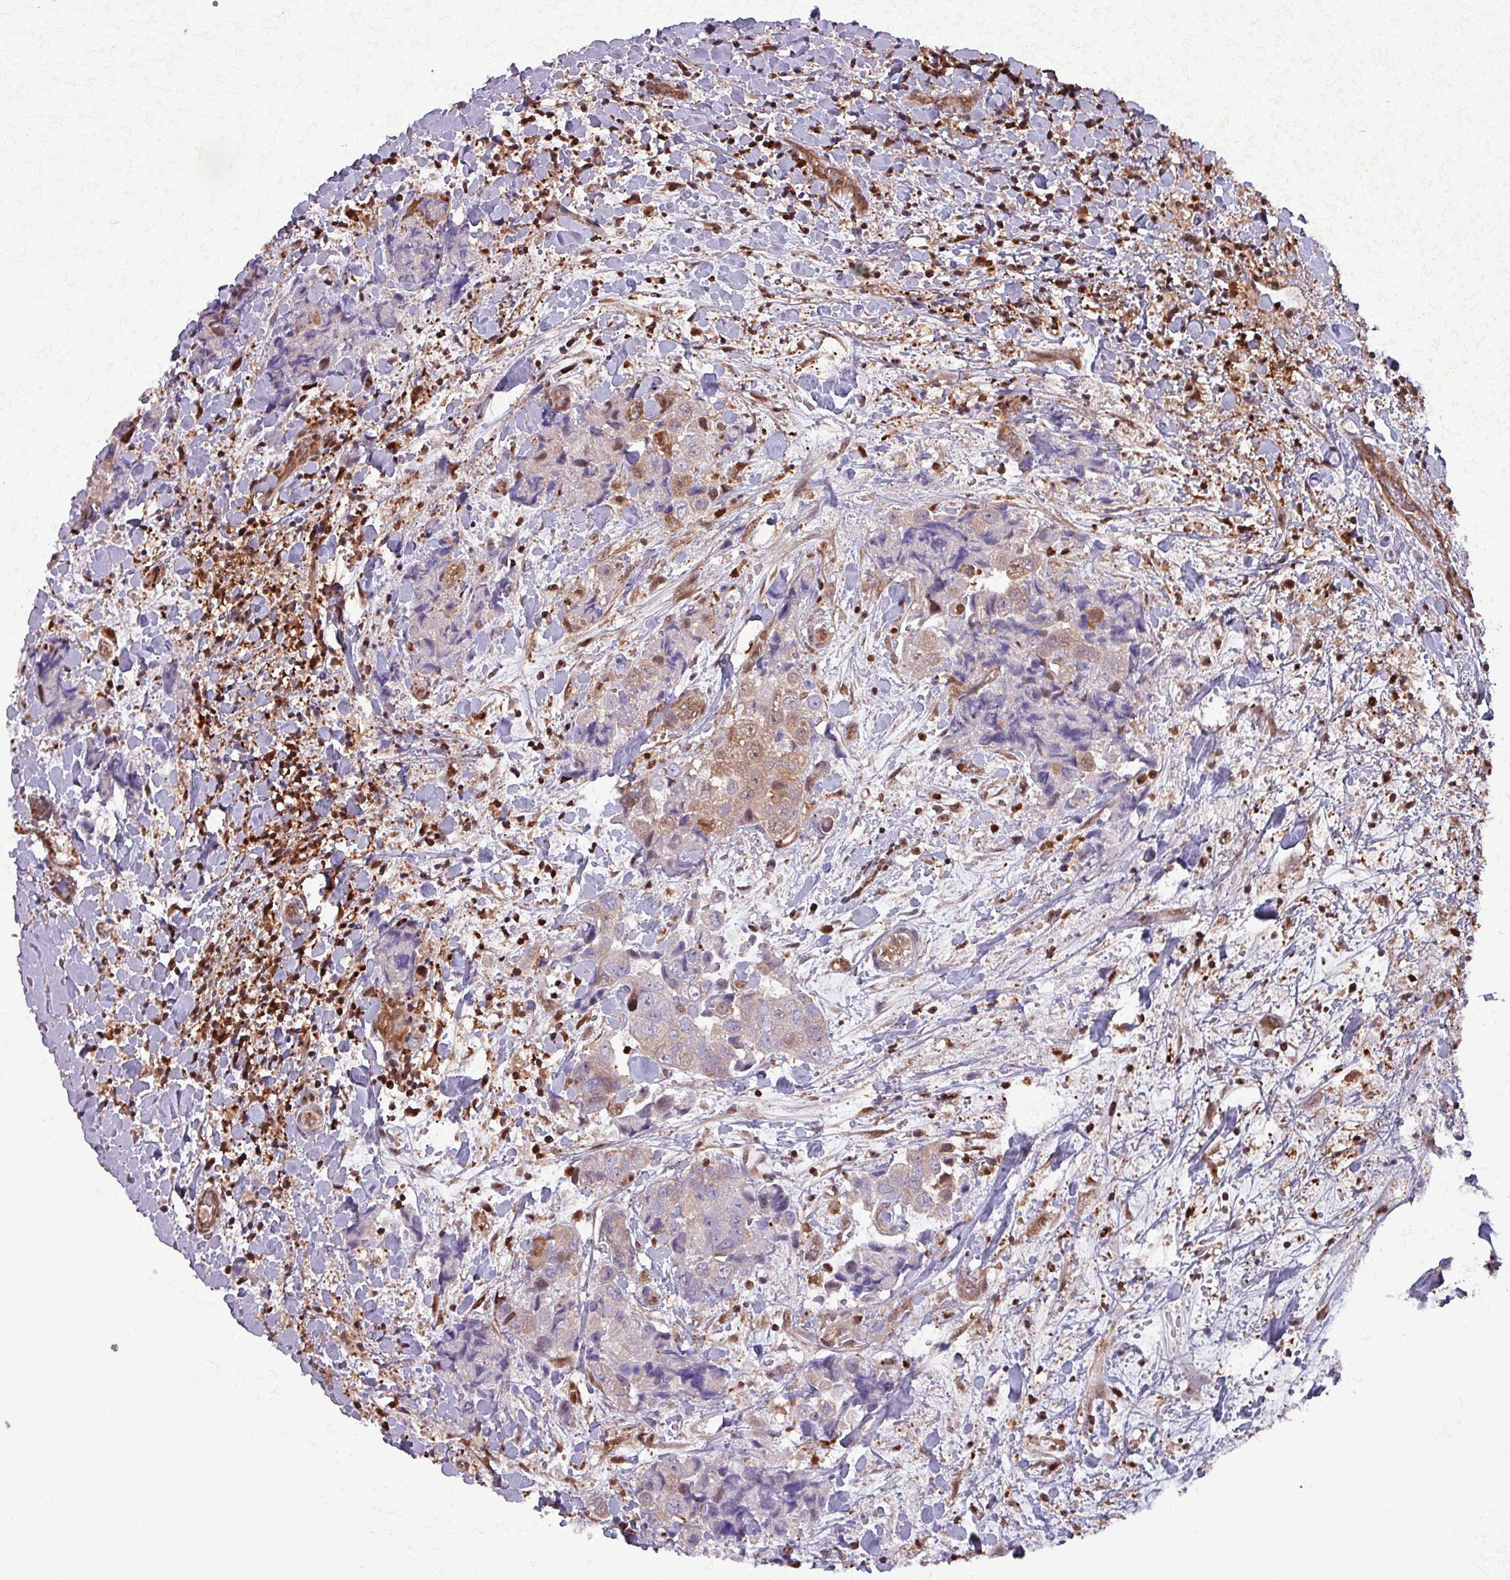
{"staining": {"intensity": "weak", "quantity": "<25%", "location": "cytoplasmic/membranous"}, "tissue": "breast cancer", "cell_type": "Tumor cells", "image_type": "cancer", "snomed": [{"axis": "morphology", "description": "Normal tissue, NOS"}, {"axis": "morphology", "description": "Duct carcinoma"}, {"axis": "topography", "description": "Breast"}], "caption": "IHC of human breast cancer shows no positivity in tumor cells. The staining was performed using DAB to visualize the protein expression in brown, while the nuclei were stained in blue with hematoxylin (Magnification: 20x).", "gene": "PSMB8", "patient": {"sex": "female", "age": 62}}